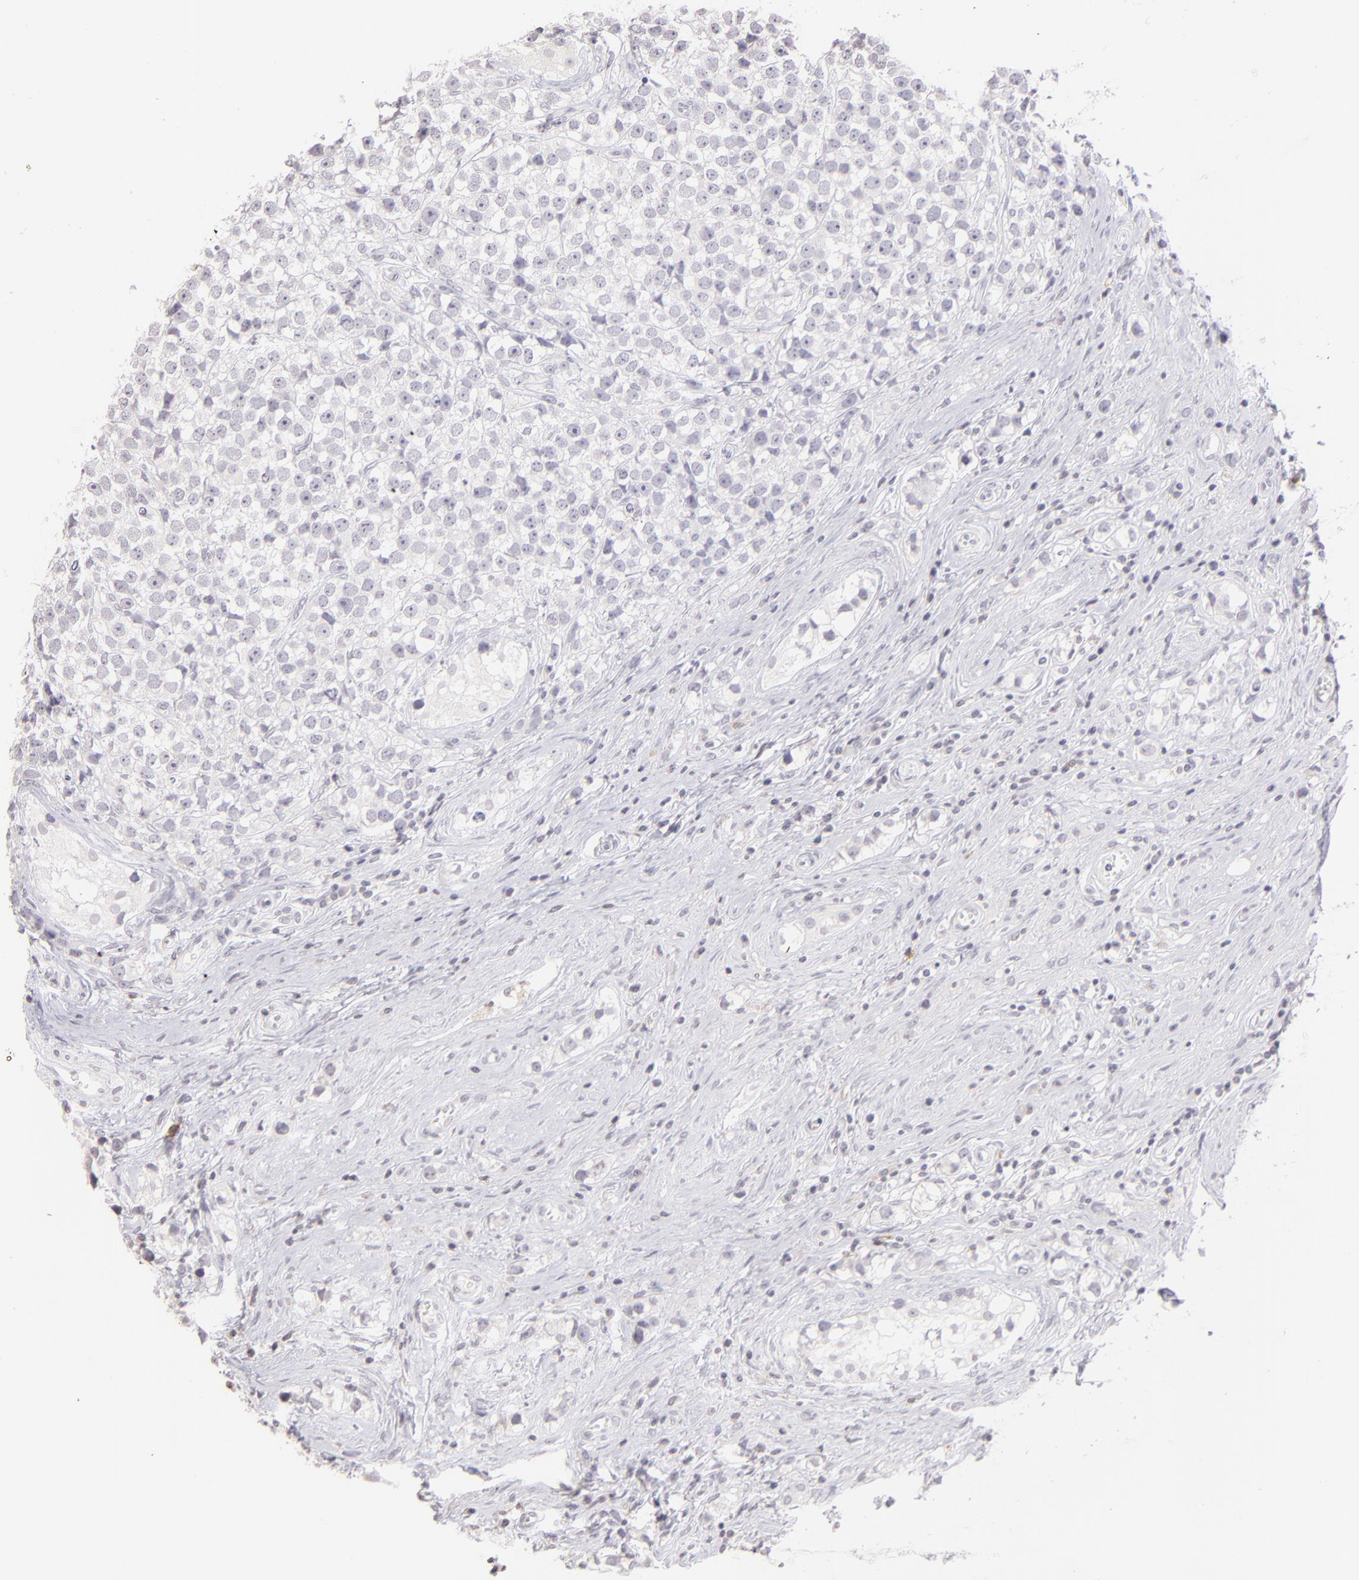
{"staining": {"intensity": "negative", "quantity": "none", "location": "none"}, "tissue": "testis cancer", "cell_type": "Tumor cells", "image_type": "cancer", "snomed": [{"axis": "morphology", "description": "Seminoma, NOS"}, {"axis": "topography", "description": "Testis"}], "caption": "Immunohistochemistry image of testis cancer stained for a protein (brown), which displays no staining in tumor cells. Brightfield microscopy of immunohistochemistry (IHC) stained with DAB (3,3'-diaminobenzidine) (brown) and hematoxylin (blue), captured at high magnification.", "gene": "IL2RA", "patient": {"sex": "male", "age": 25}}